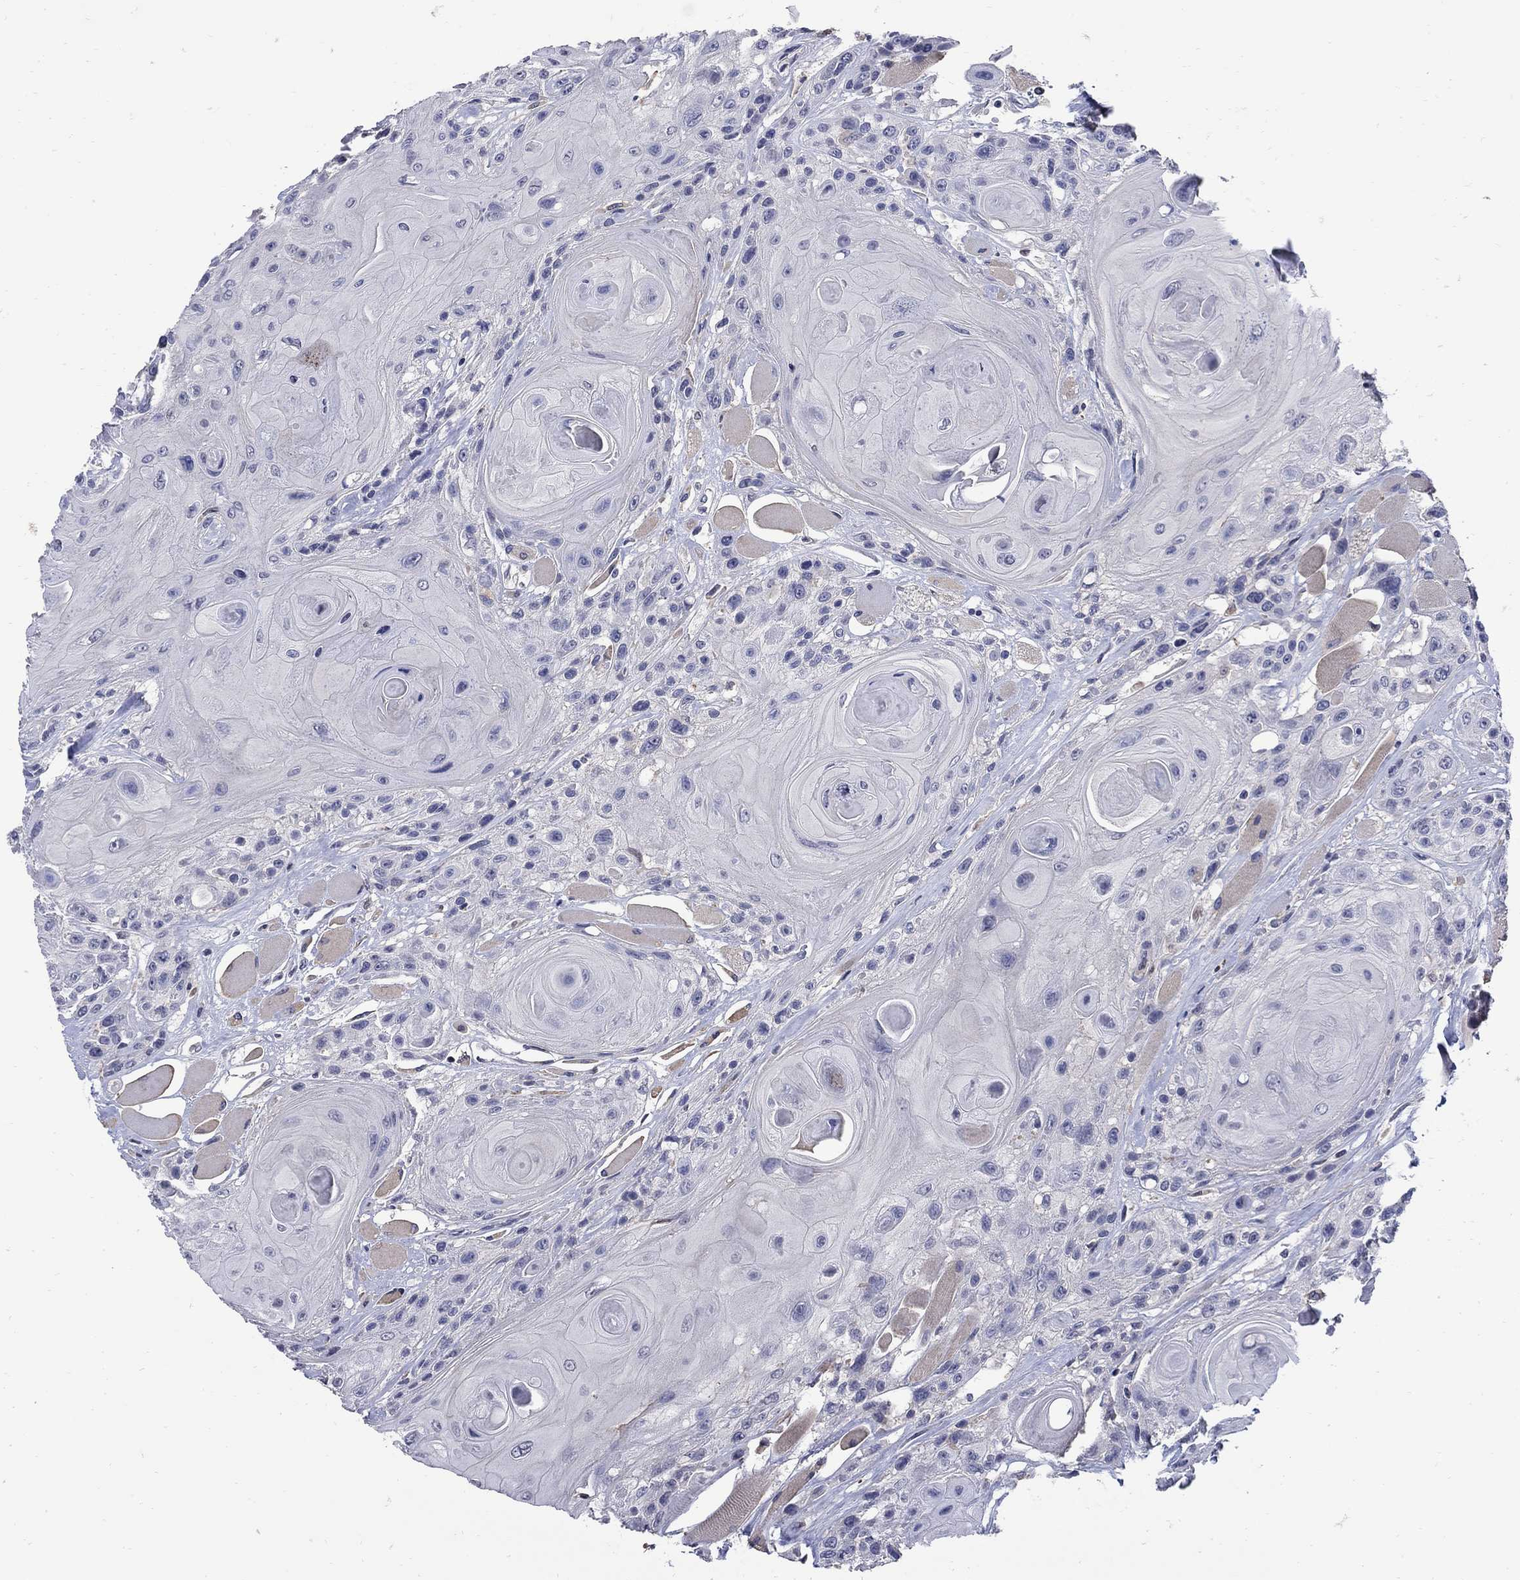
{"staining": {"intensity": "negative", "quantity": "none", "location": "none"}, "tissue": "head and neck cancer", "cell_type": "Tumor cells", "image_type": "cancer", "snomed": [{"axis": "morphology", "description": "Squamous cell carcinoma, NOS"}, {"axis": "topography", "description": "Head-Neck"}], "caption": "Head and neck squamous cell carcinoma stained for a protein using immunohistochemistry displays no positivity tumor cells.", "gene": "CETN1", "patient": {"sex": "female", "age": 59}}